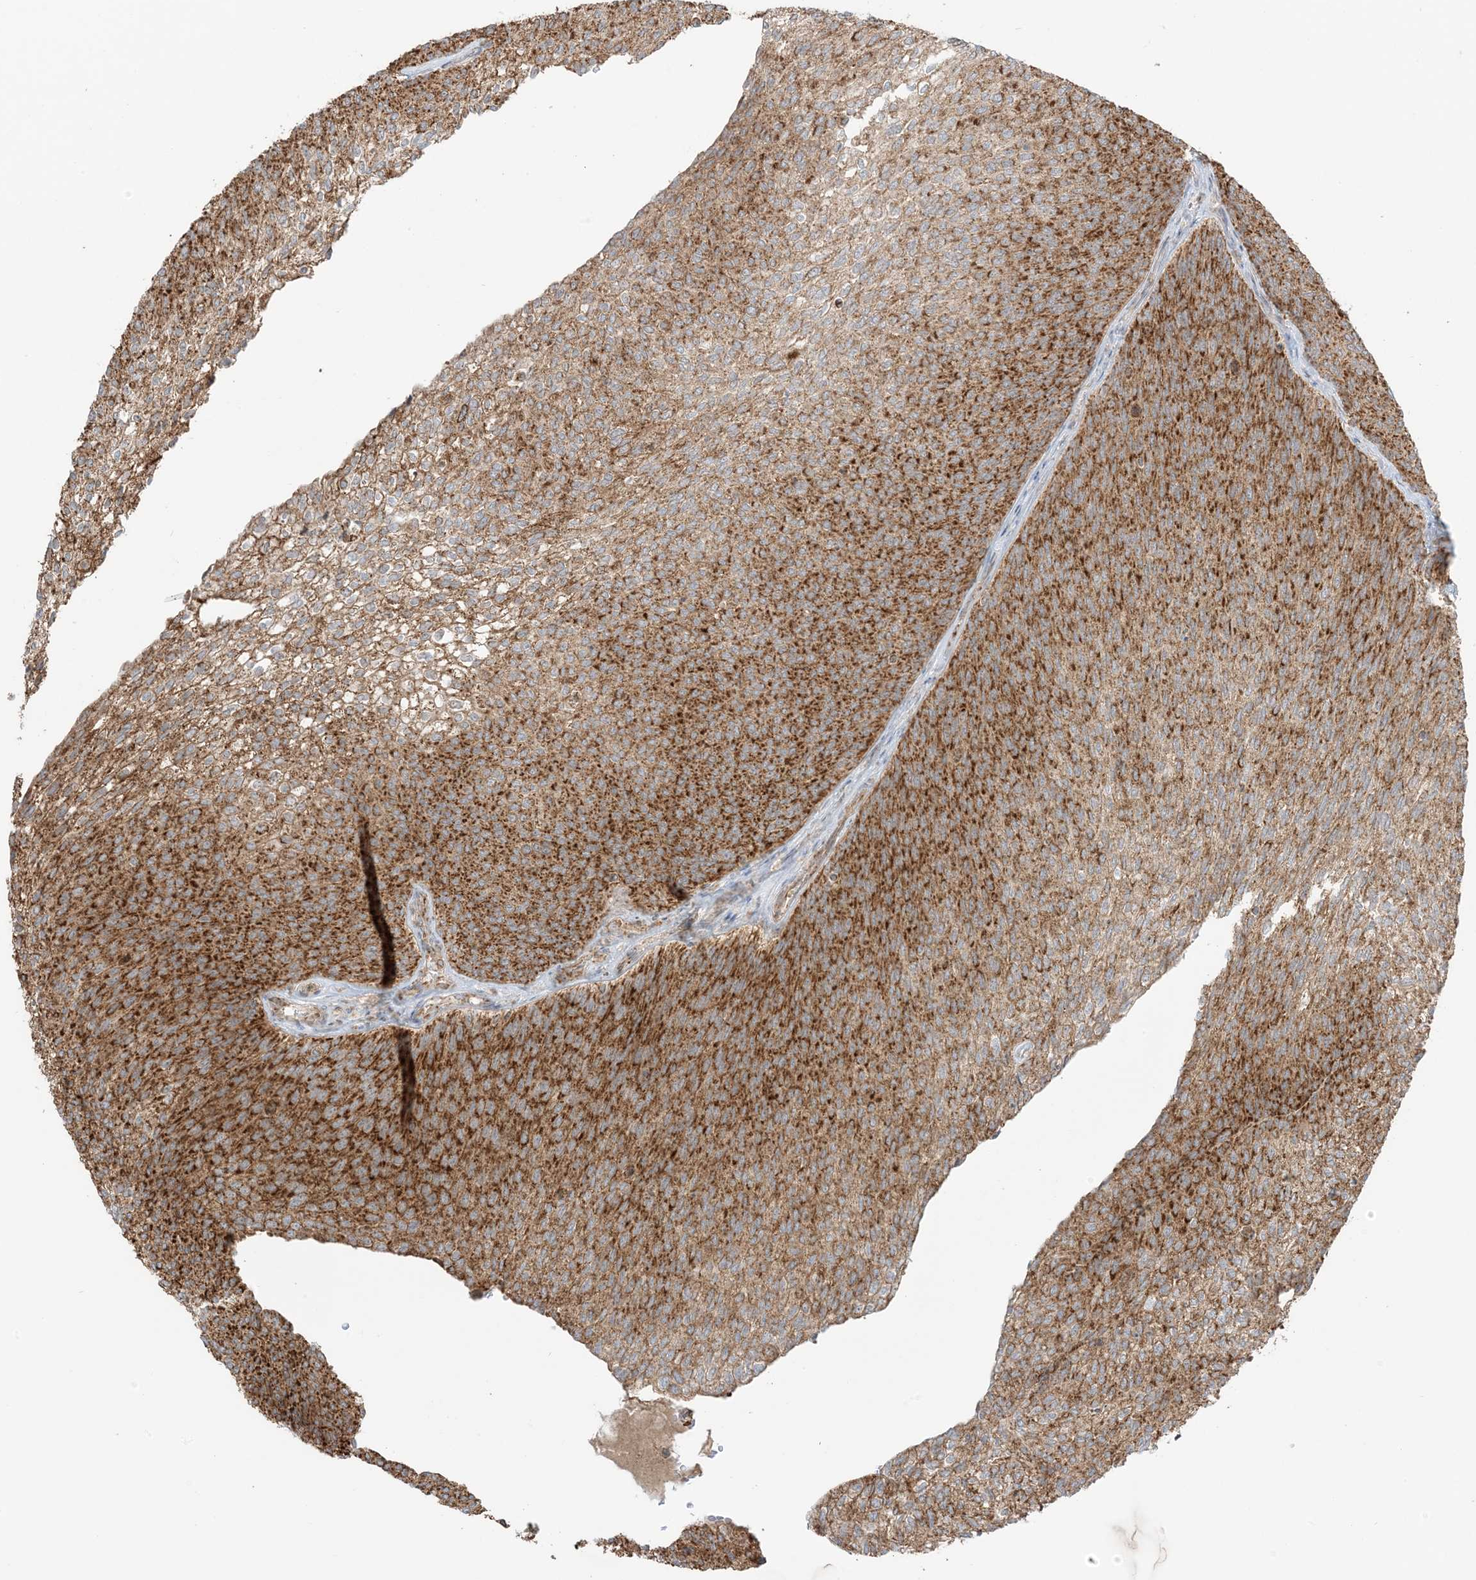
{"staining": {"intensity": "strong", "quantity": ">75%", "location": "cytoplasmic/membranous"}, "tissue": "urothelial cancer", "cell_type": "Tumor cells", "image_type": "cancer", "snomed": [{"axis": "morphology", "description": "Urothelial carcinoma, Low grade"}, {"axis": "topography", "description": "Urinary bladder"}], "caption": "Immunohistochemistry of urothelial cancer displays high levels of strong cytoplasmic/membranous positivity in approximately >75% of tumor cells.", "gene": "N4BP3", "patient": {"sex": "female", "age": 79}}